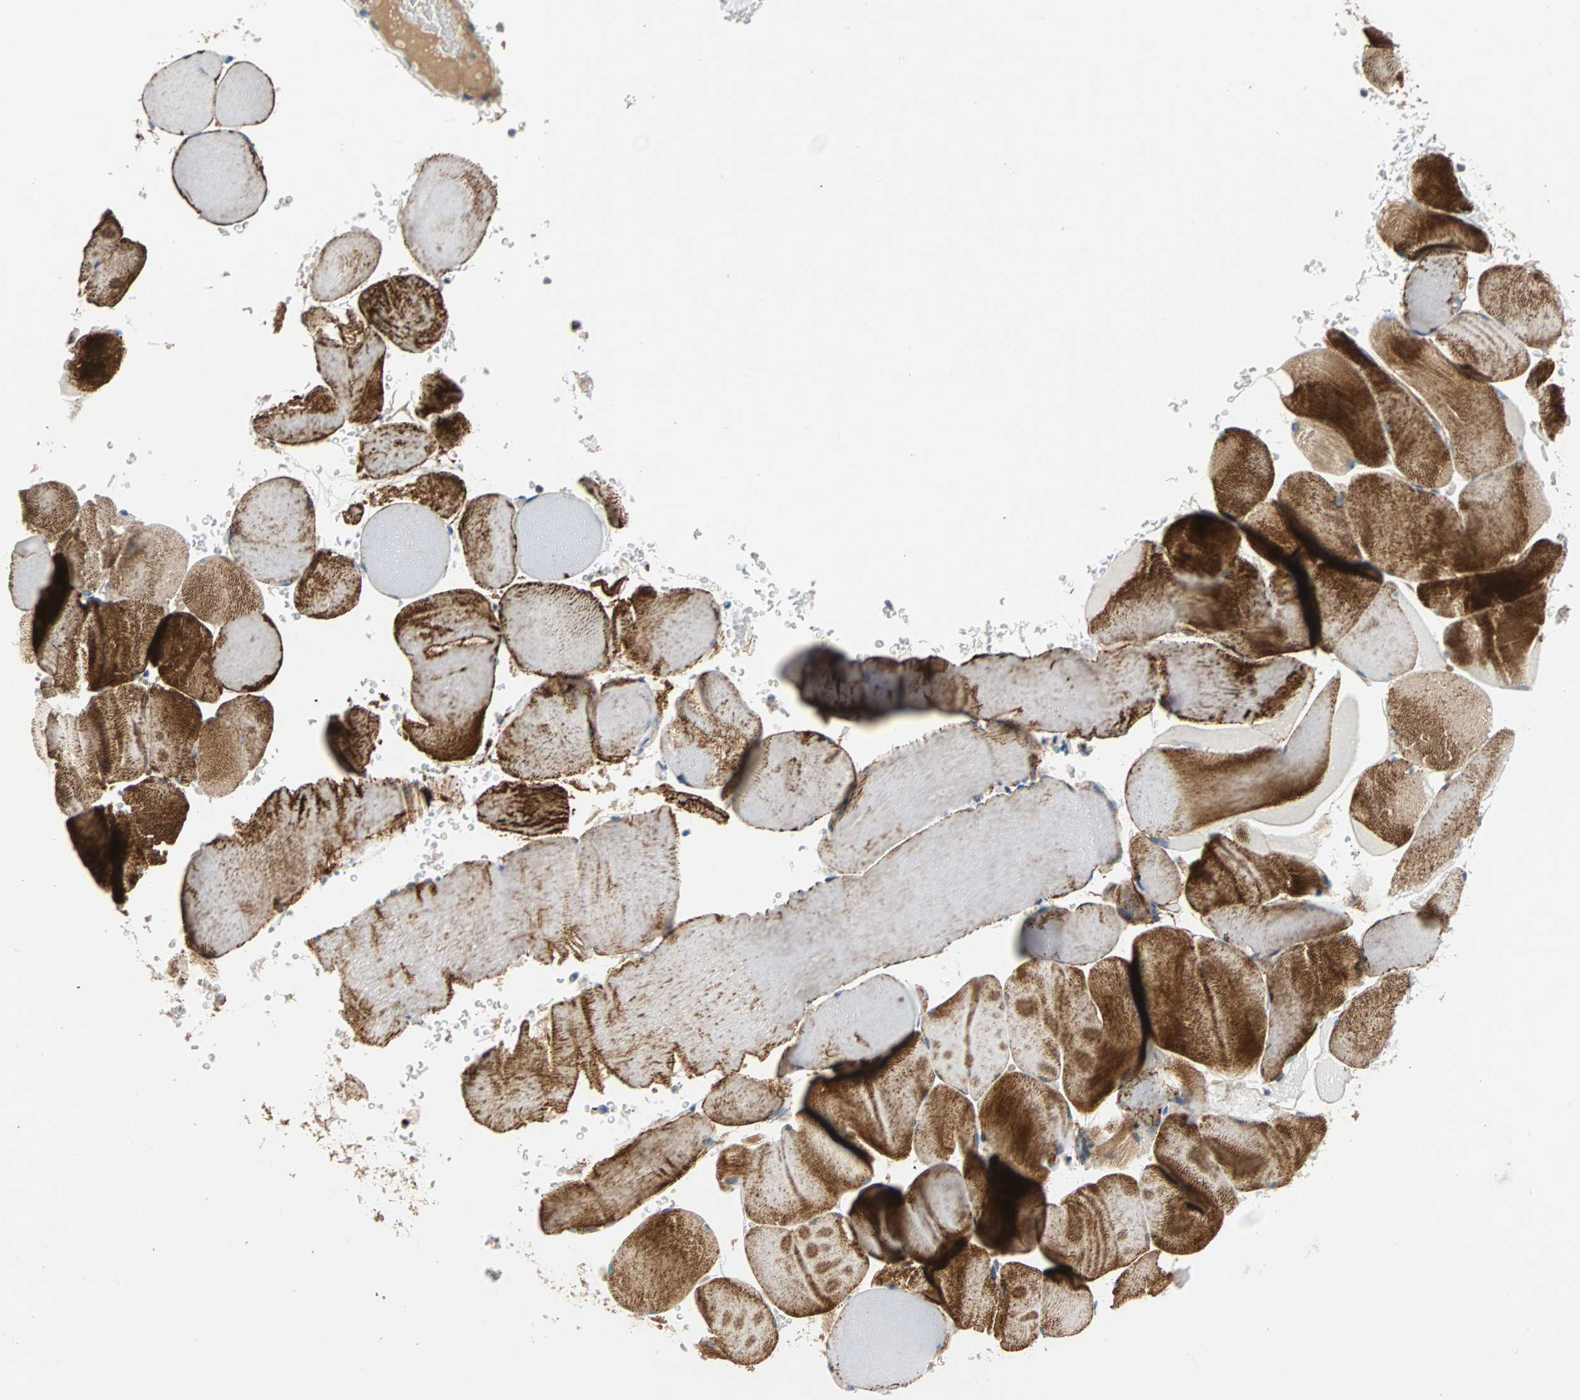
{"staining": {"intensity": "strong", "quantity": ">75%", "location": "cytoplasmic/membranous"}, "tissue": "skeletal muscle", "cell_type": "Myocytes", "image_type": "normal", "snomed": [{"axis": "morphology", "description": "Normal tissue, NOS"}, {"axis": "topography", "description": "Skeletal muscle"}], "caption": "DAB (3,3'-diaminobenzidine) immunohistochemical staining of normal human skeletal muscle displays strong cytoplasmic/membranous protein expression in approximately >75% of myocytes.", "gene": "MAP4K1", "patient": {"sex": "male", "age": 62}}